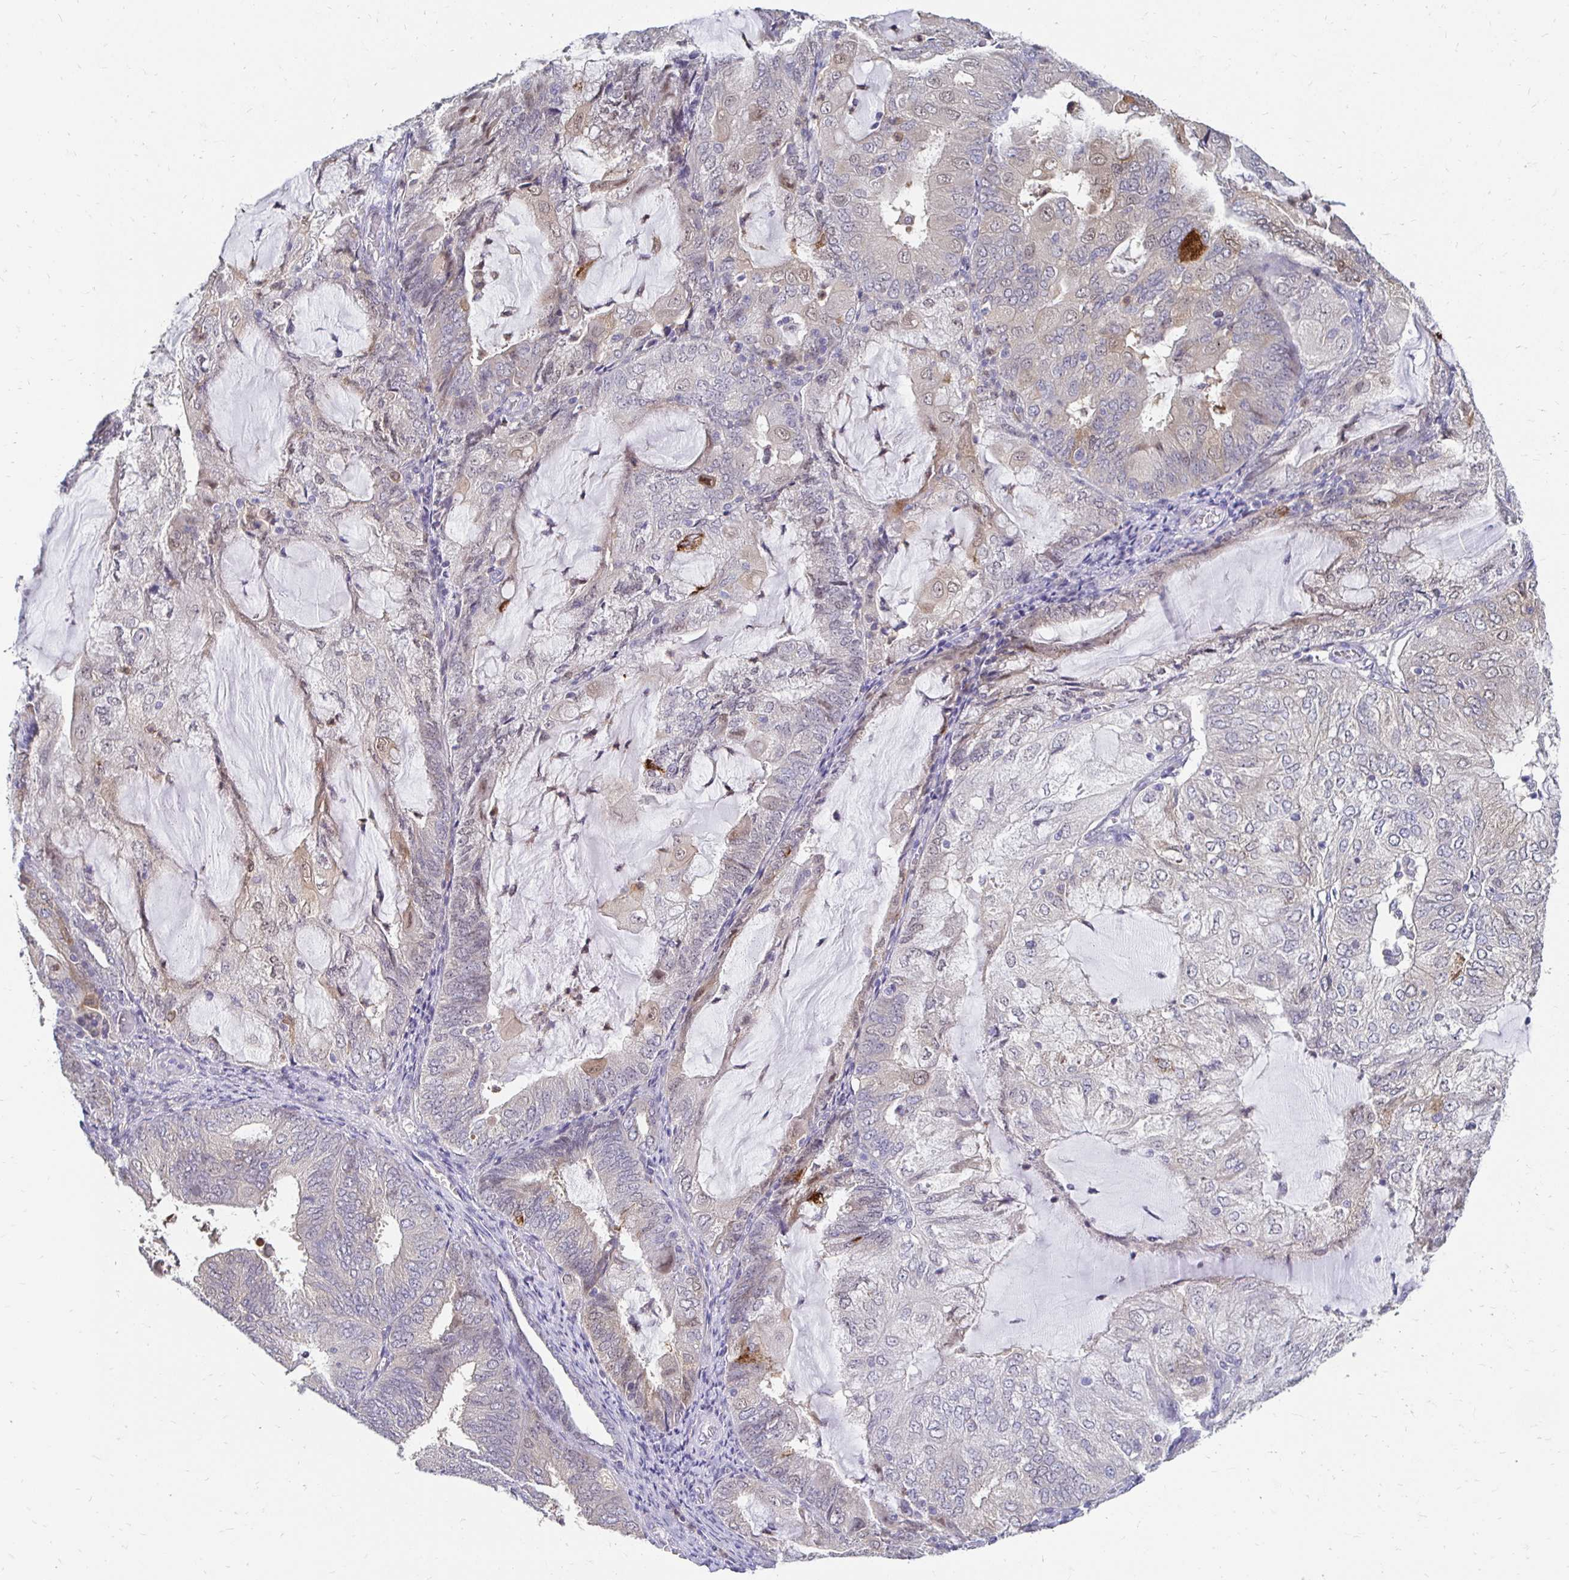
{"staining": {"intensity": "weak", "quantity": "<25%", "location": "cytoplasmic/membranous"}, "tissue": "endometrial cancer", "cell_type": "Tumor cells", "image_type": "cancer", "snomed": [{"axis": "morphology", "description": "Adenocarcinoma, NOS"}, {"axis": "topography", "description": "Endometrium"}], "caption": "The histopathology image demonstrates no significant positivity in tumor cells of endometrial adenocarcinoma. The staining was performed using DAB to visualize the protein expression in brown, while the nuclei were stained in blue with hematoxylin (Magnification: 20x).", "gene": "PADI2", "patient": {"sex": "female", "age": 81}}